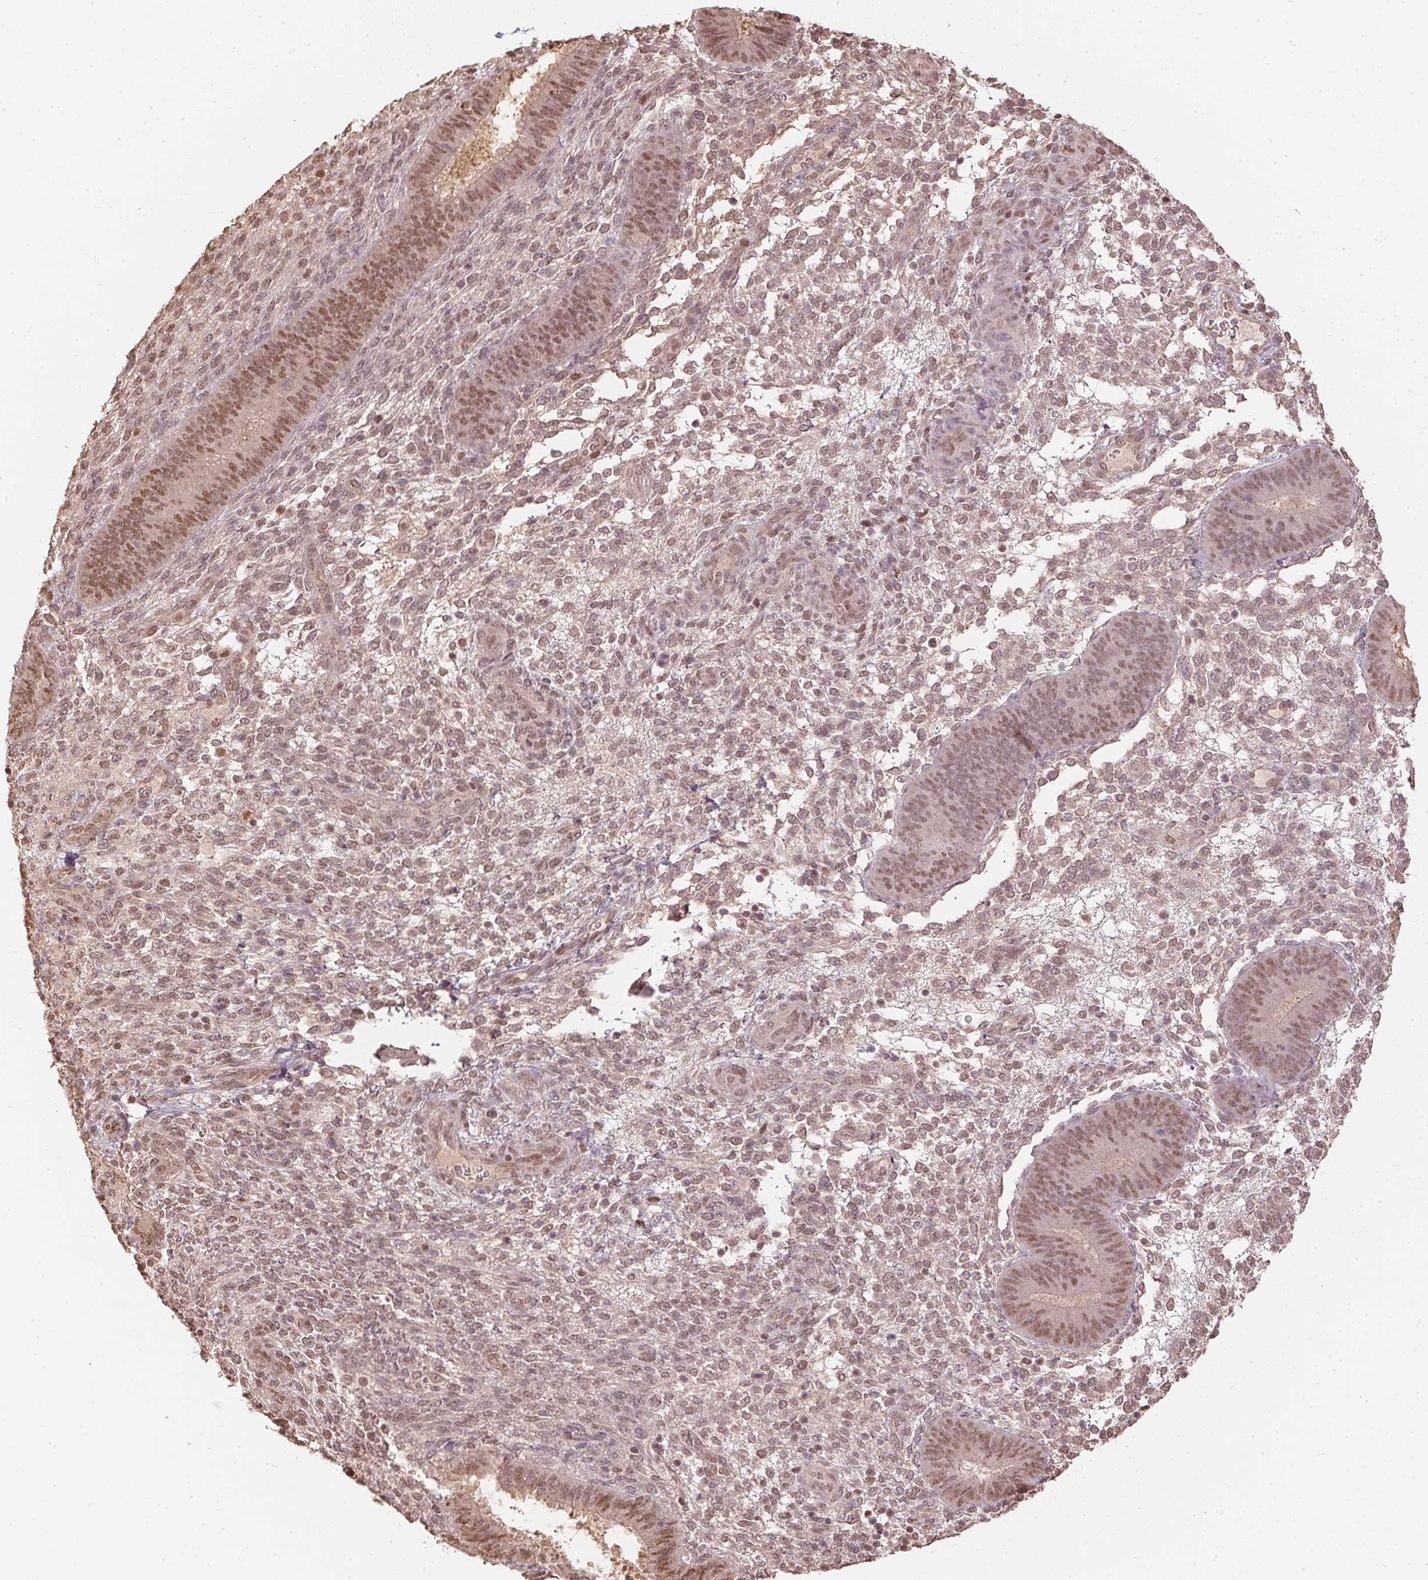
{"staining": {"intensity": "weak", "quantity": "25%-75%", "location": "nuclear"}, "tissue": "endometrium", "cell_type": "Cells in endometrial stroma", "image_type": "normal", "snomed": [{"axis": "morphology", "description": "Normal tissue, NOS"}, {"axis": "topography", "description": "Endometrium"}], "caption": "Human endometrium stained for a protein (brown) shows weak nuclear positive expression in approximately 25%-75% of cells in endometrial stroma.", "gene": "TPI1", "patient": {"sex": "female", "age": 39}}